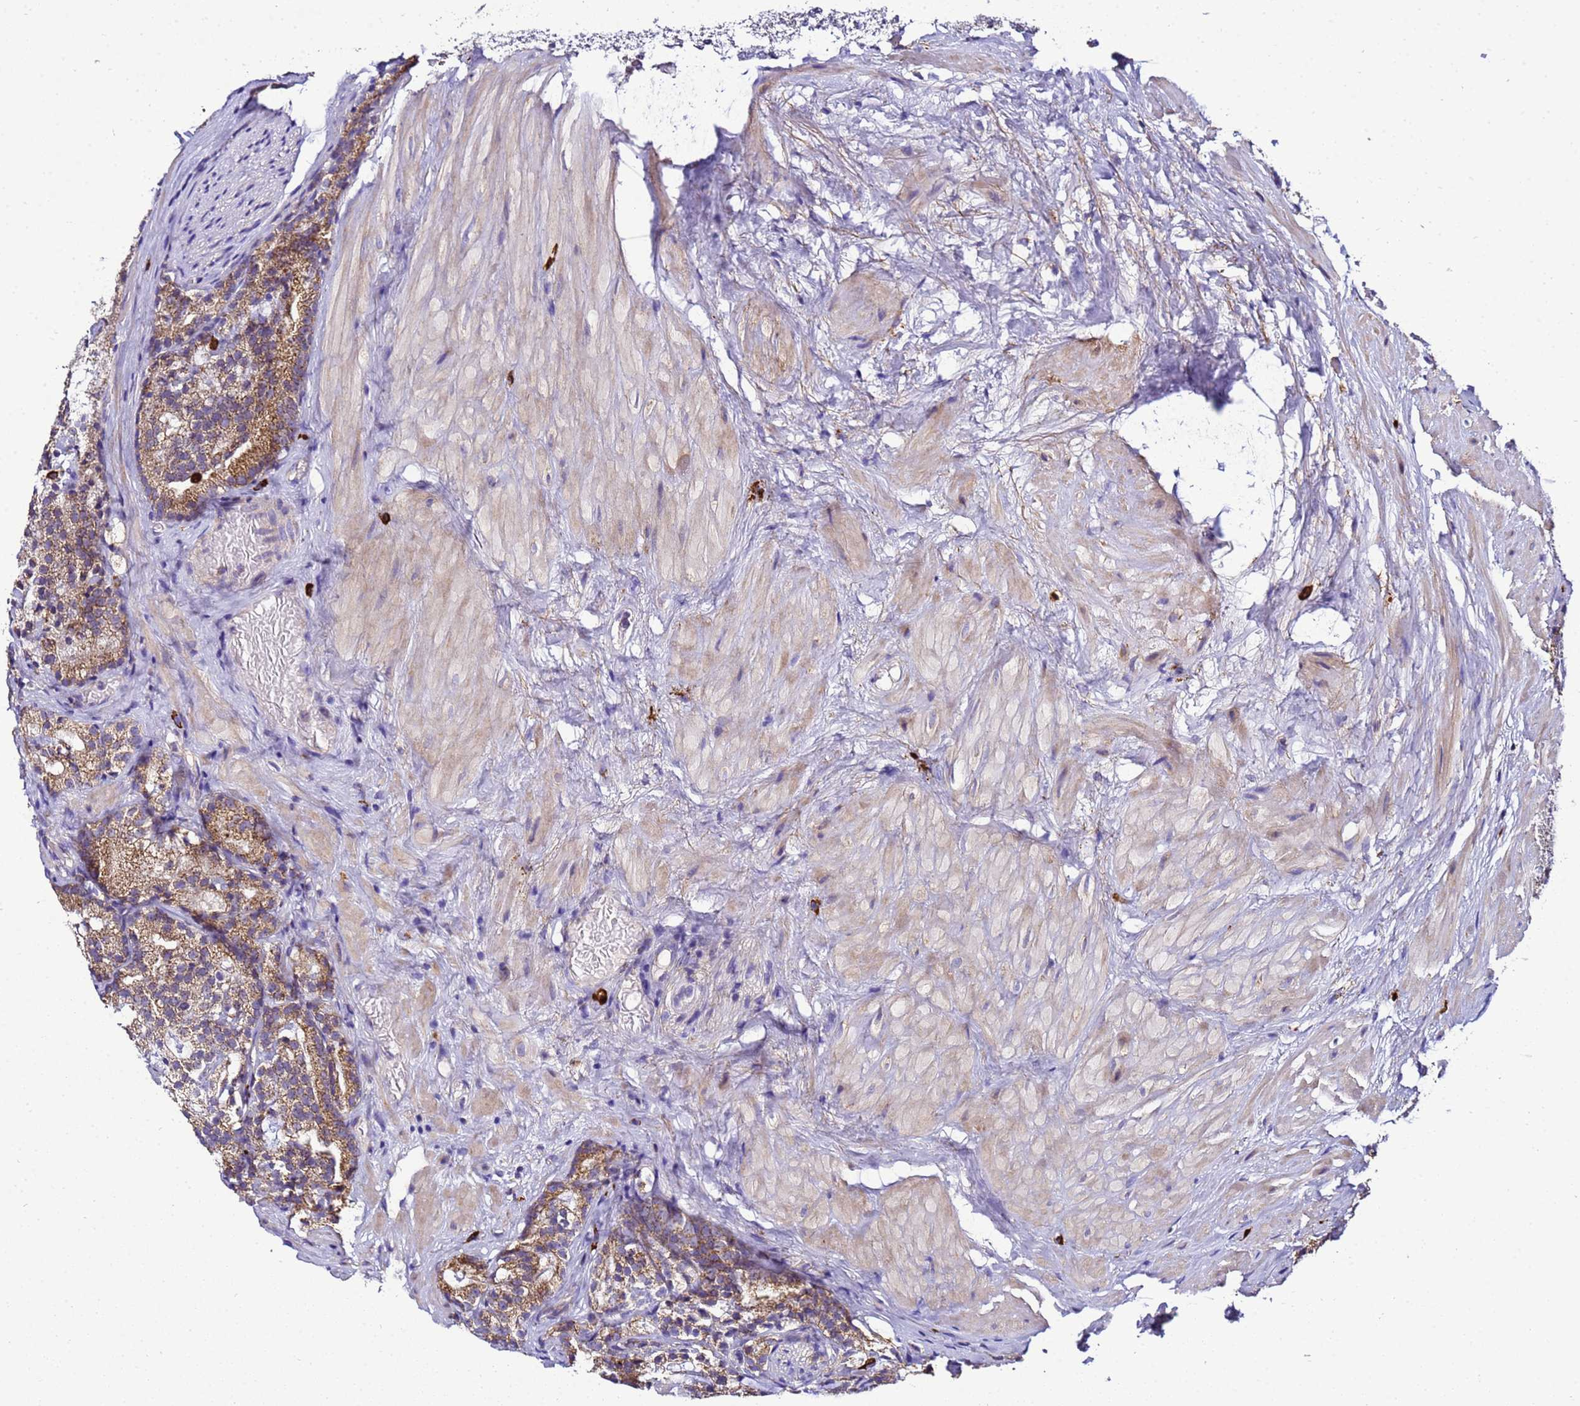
{"staining": {"intensity": "moderate", "quantity": ">75%", "location": "cytoplasmic/membranous"}, "tissue": "prostate cancer", "cell_type": "Tumor cells", "image_type": "cancer", "snomed": [{"axis": "morphology", "description": "Adenocarcinoma, High grade"}, {"axis": "topography", "description": "Prostate"}], "caption": "Prostate high-grade adenocarcinoma was stained to show a protein in brown. There is medium levels of moderate cytoplasmic/membranous positivity in approximately >75% of tumor cells.", "gene": "HIGD2A", "patient": {"sex": "male", "age": 69}}